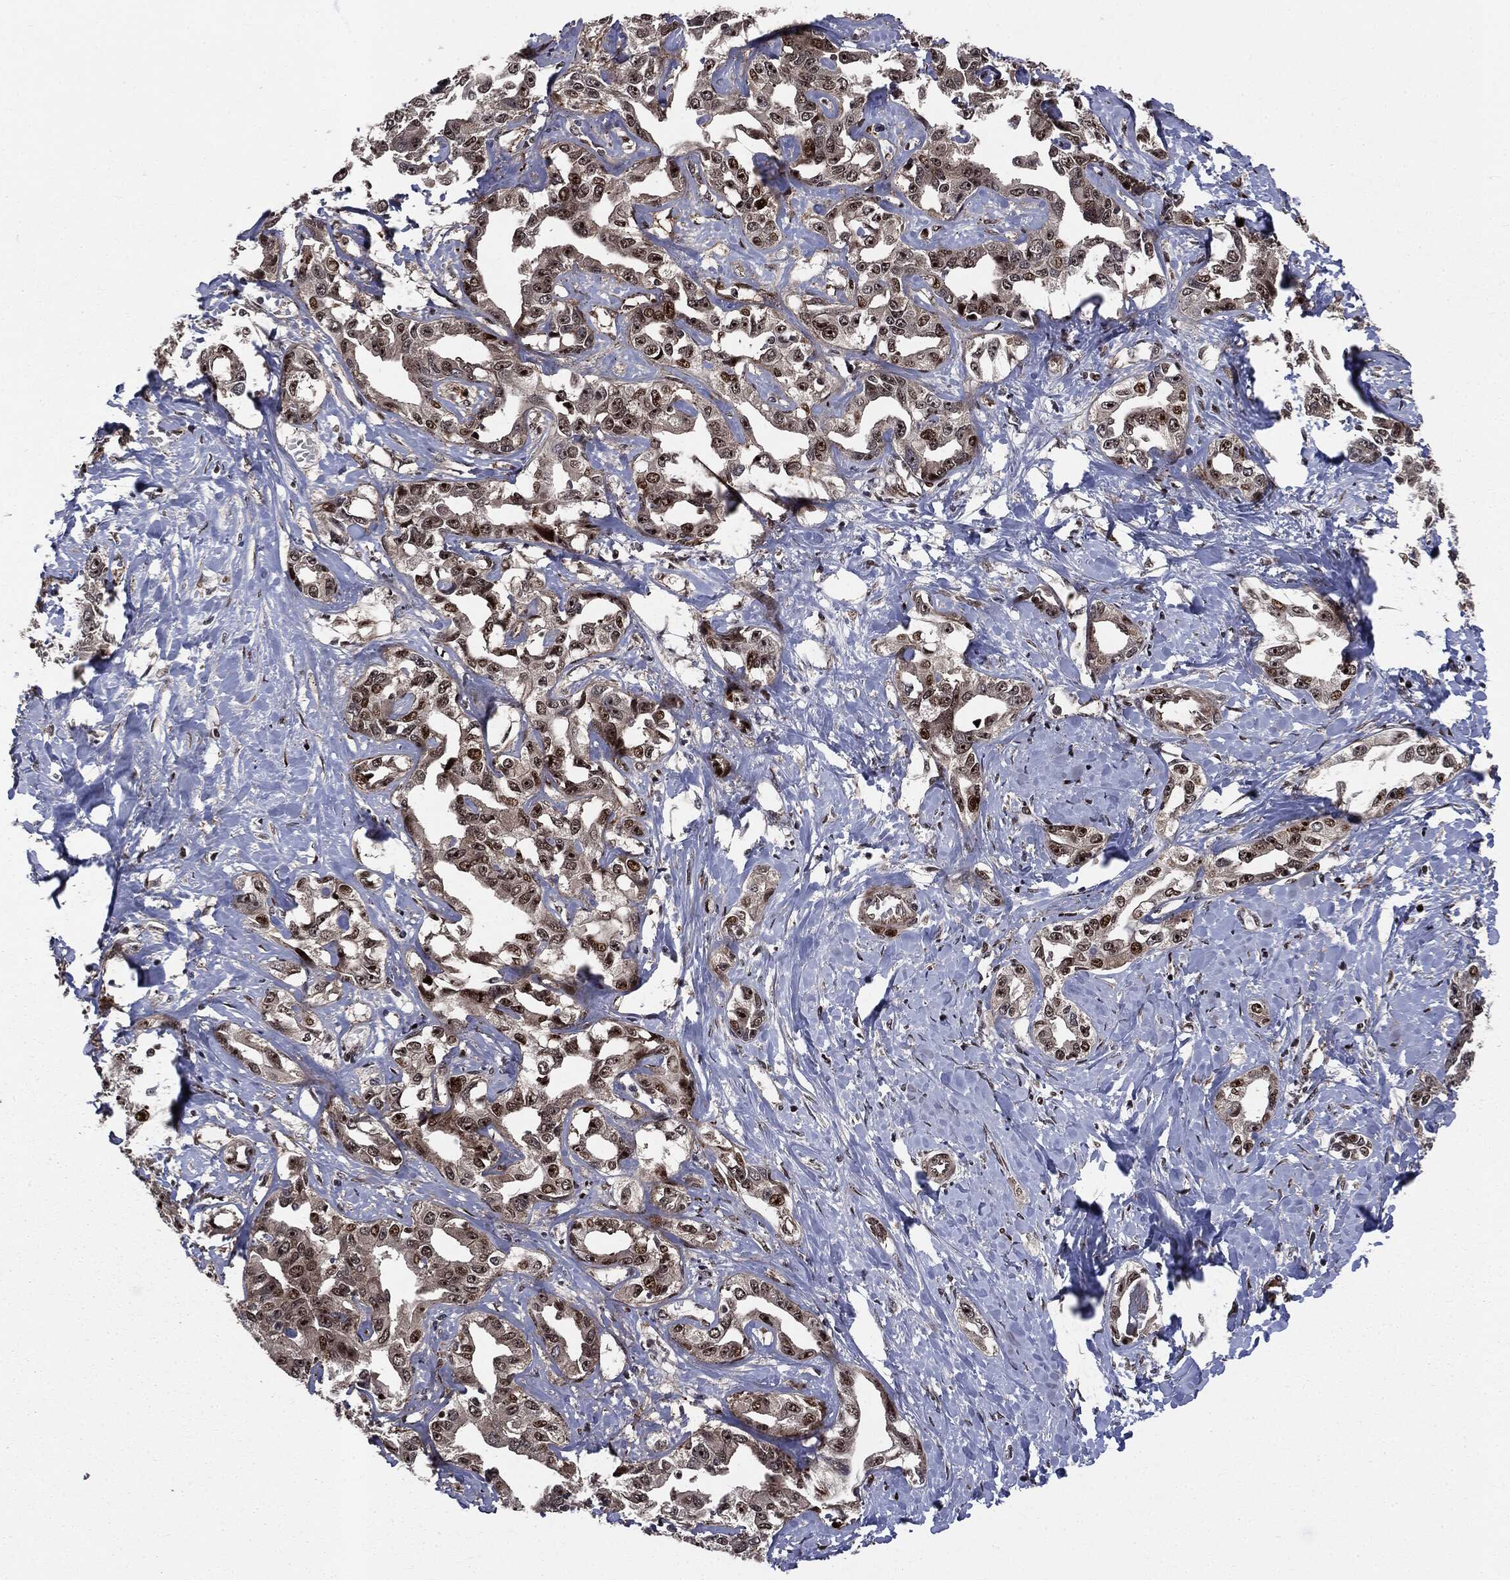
{"staining": {"intensity": "strong", "quantity": "25%-75%", "location": "nuclear"}, "tissue": "liver cancer", "cell_type": "Tumor cells", "image_type": "cancer", "snomed": [{"axis": "morphology", "description": "Cholangiocarcinoma"}, {"axis": "topography", "description": "Liver"}], "caption": "Protein staining of liver cholangiocarcinoma tissue shows strong nuclear staining in approximately 25%-75% of tumor cells.", "gene": "SMAD4", "patient": {"sex": "male", "age": 59}}